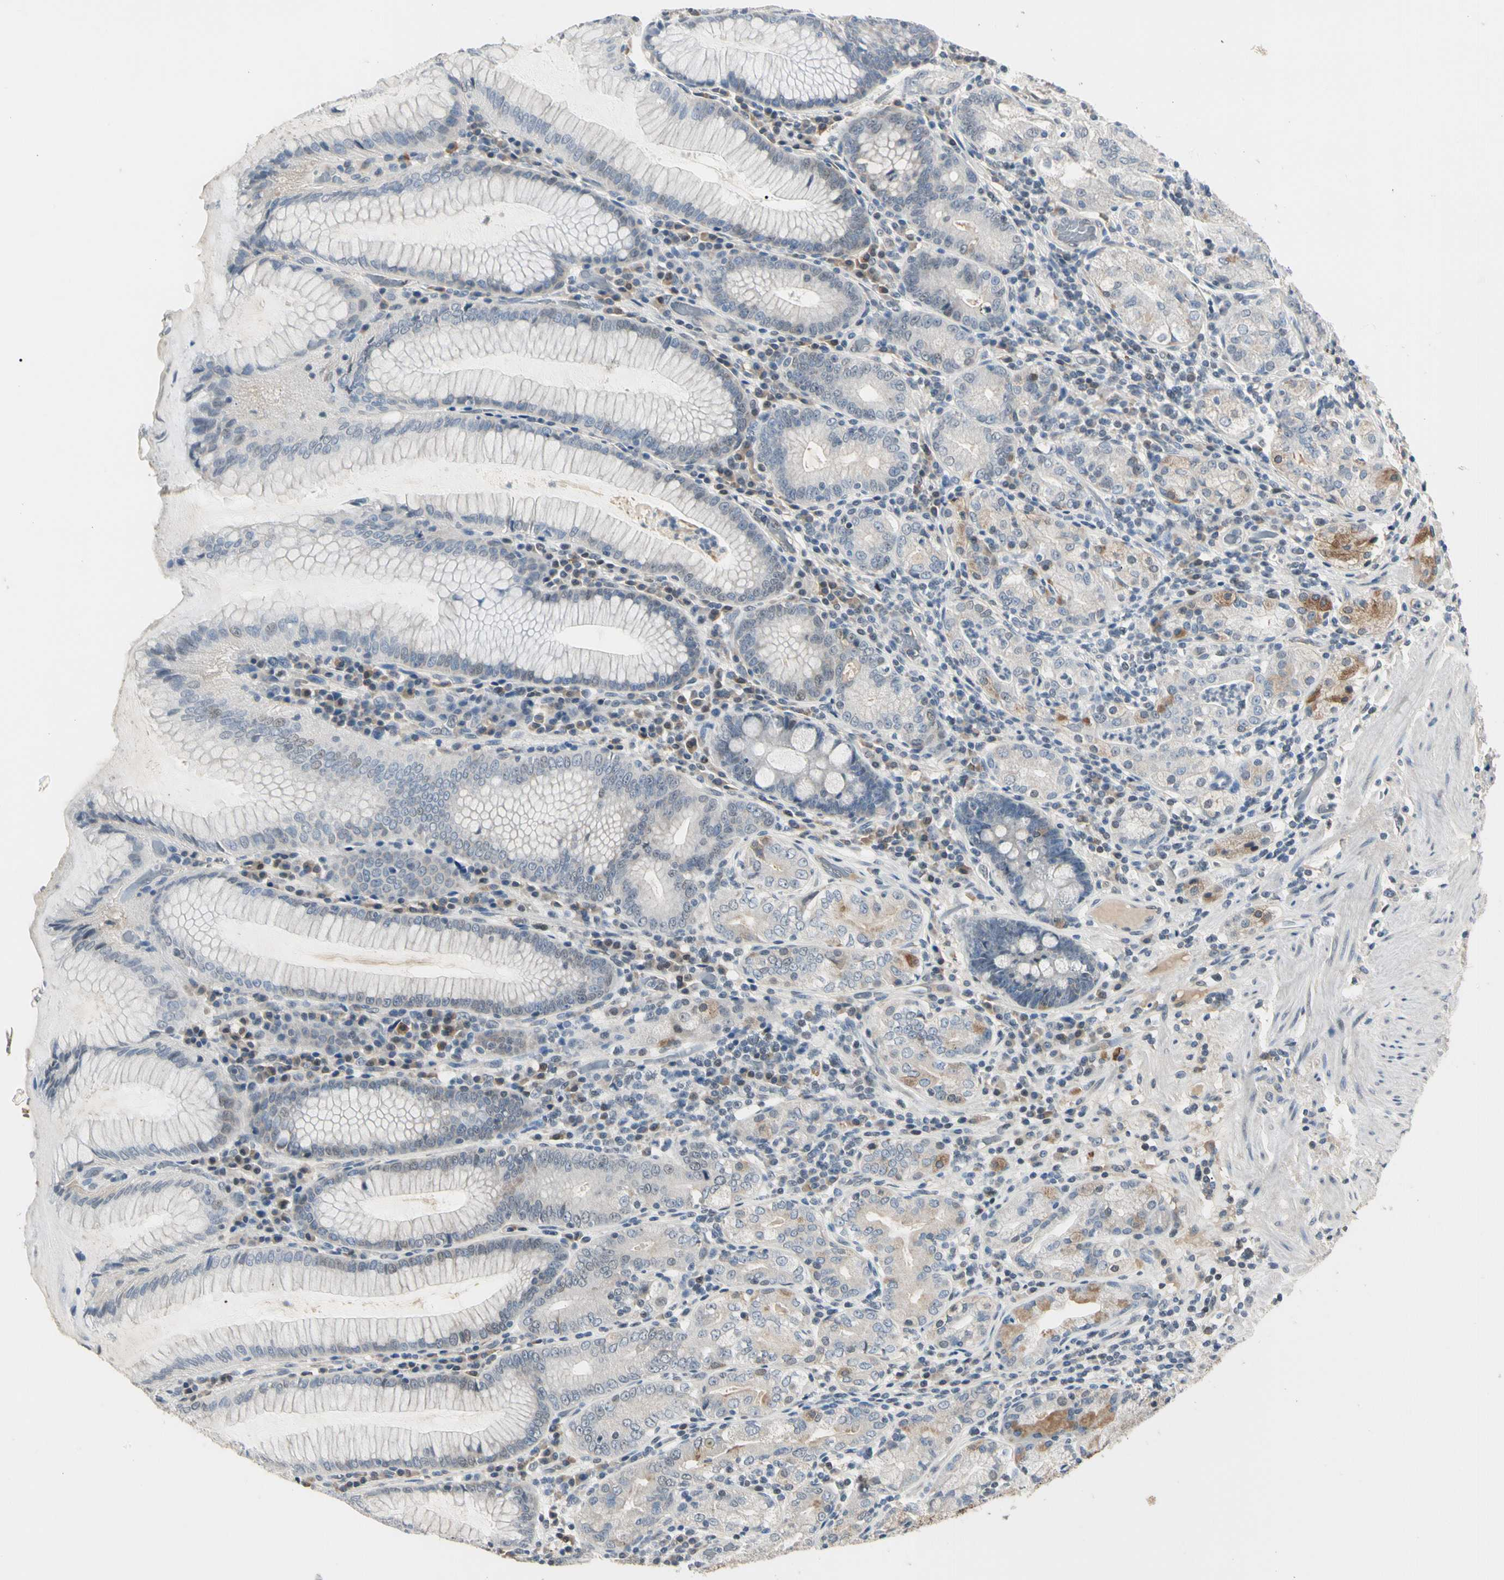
{"staining": {"intensity": "moderate", "quantity": "<25%", "location": "cytoplasmic/membranous"}, "tissue": "stomach", "cell_type": "Glandular cells", "image_type": "normal", "snomed": [{"axis": "morphology", "description": "Normal tissue, NOS"}, {"axis": "topography", "description": "Stomach, lower"}], "caption": "A photomicrograph of stomach stained for a protein displays moderate cytoplasmic/membranous brown staining in glandular cells. The protein of interest is shown in brown color, while the nuclei are stained blue.", "gene": "GREM1", "patient": {"sex": "female", "age": 76}}